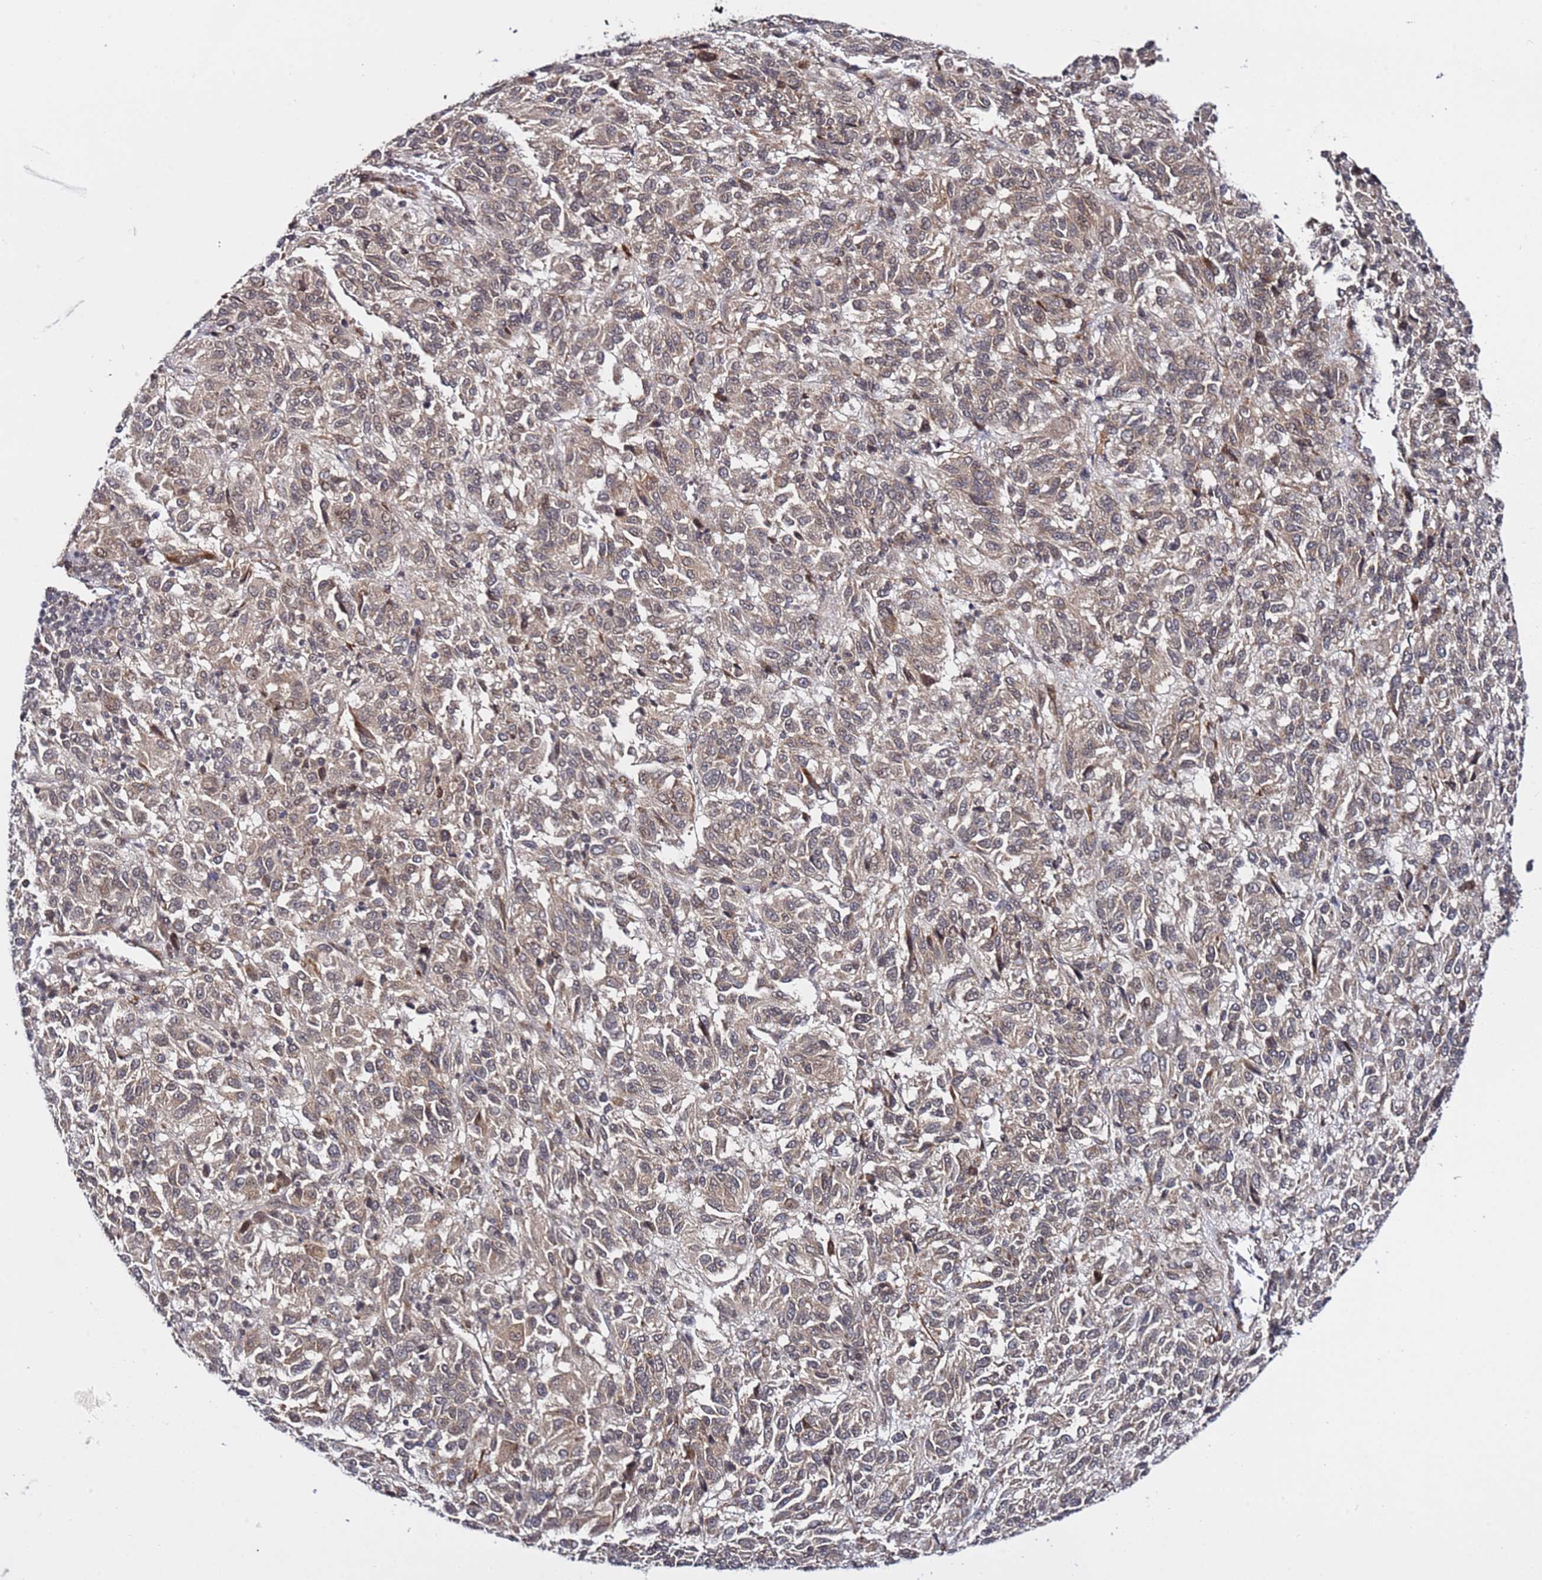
{"staining": {"intensity": "weak", "quantity": ">75%", "location": "cytoplasmic/membranous"}, "tissue": "melanoma", "cell_type": "Tumor cells", "image_type": "cancer", "snomed": [{"axis": "morphology", "description": "Malignant melanoma, Metastatic site"}, {"axis": "topography", "description": "Lung"}], "caption": "Protein expression analysis of melanoma displays weak cytoplasmic/membranous staining in about >75% of tumor cells.", "gene": "POLR2D", "patient": {"sex": "male", "age": 64}}